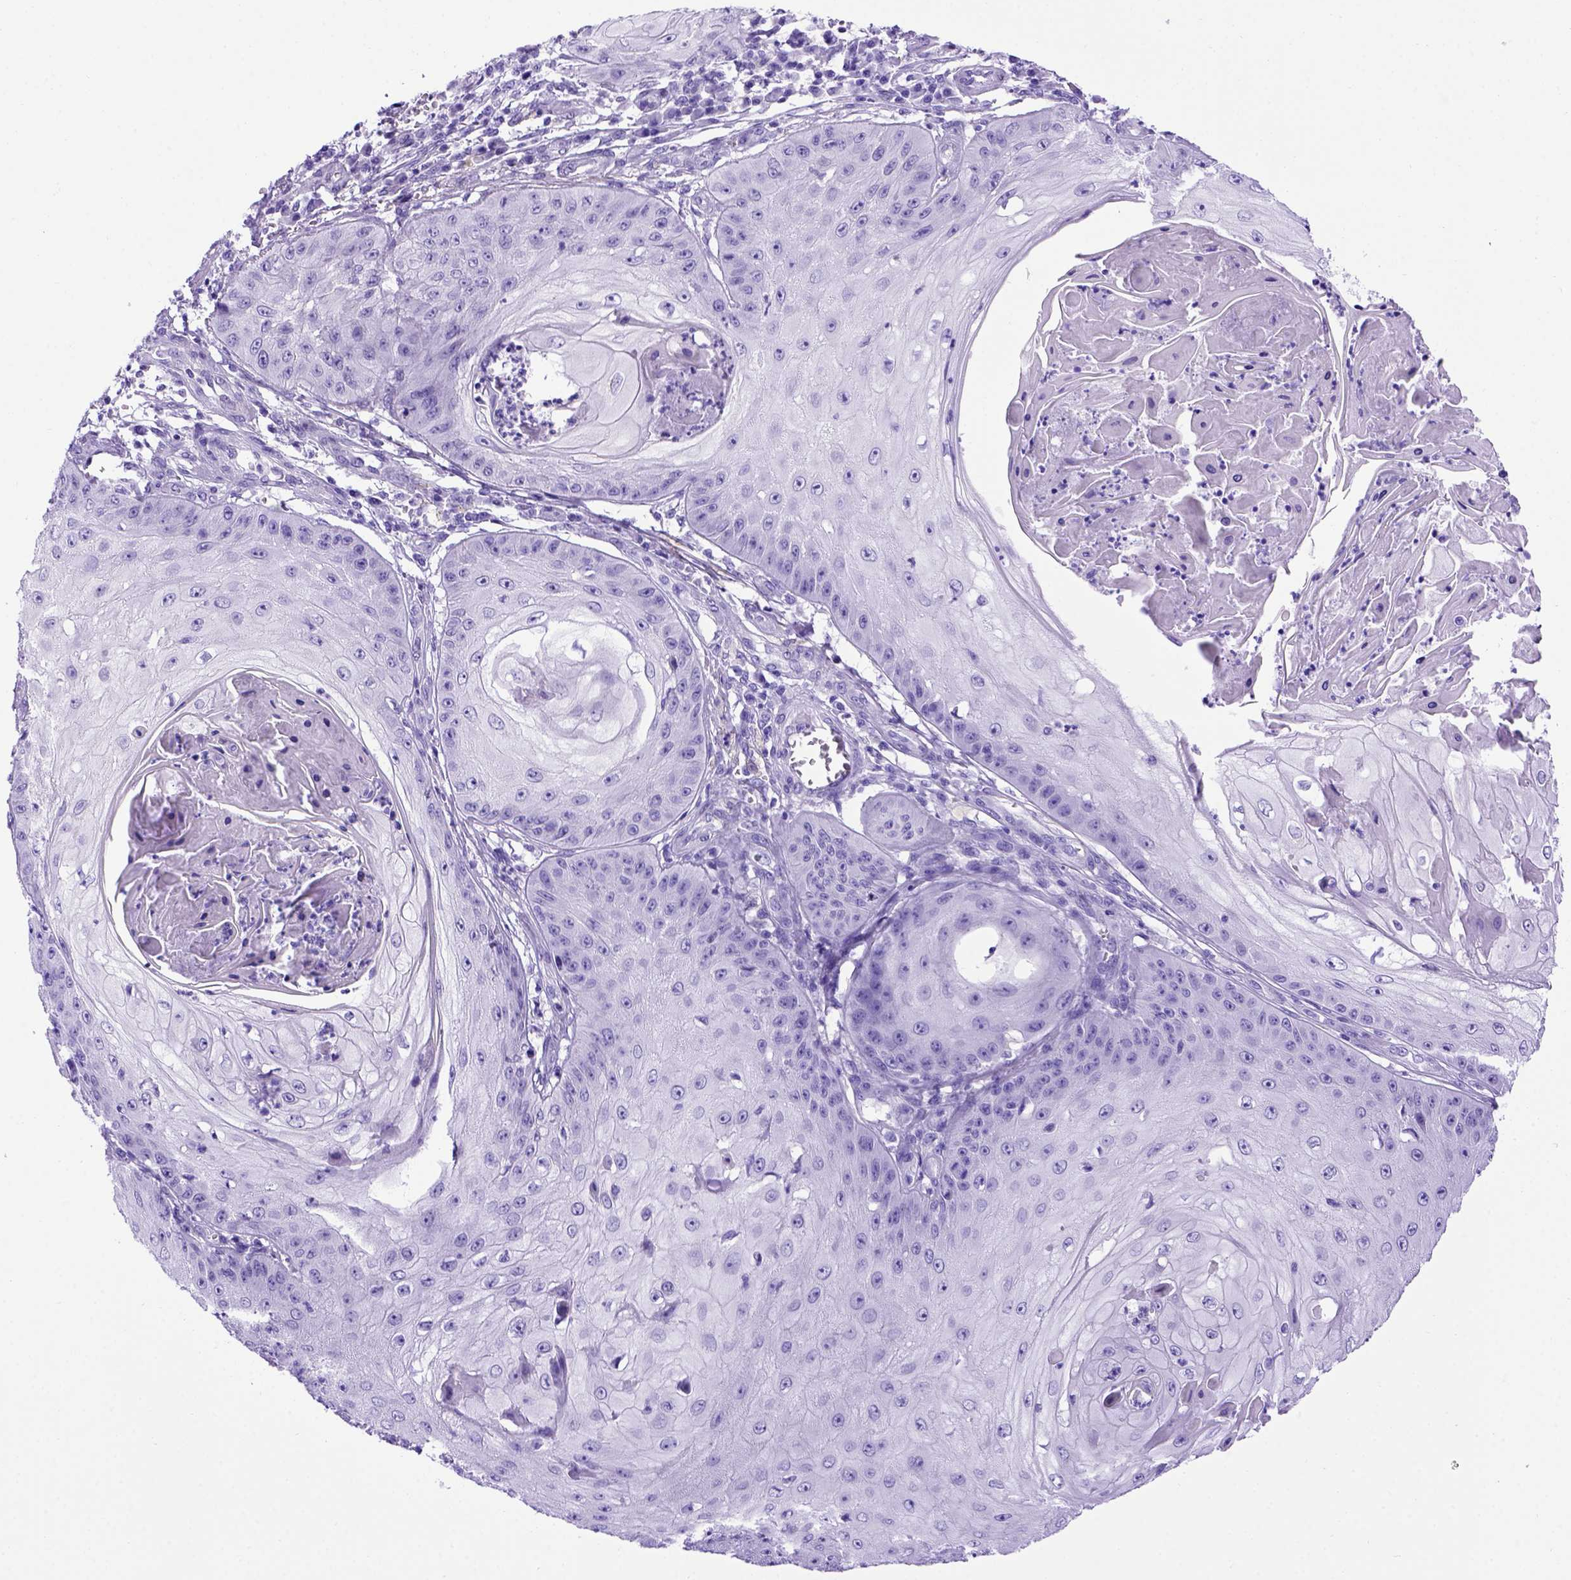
{"staining": {"intensity": "negative", "quantity": "none", "location": "none"}, "tissue": "skin cancer", "cell_type": "Tumor cells", "image_type": "cancer", "snomed": [{"axis": "morphology", "description": "Squamous cell carcinoma, NOS"}, {"axis": "topography", "description": "Skin"}], "caption": "A high-resolution photomicrograph shows IHC staining of squamous cell carcinoma (skin), which exhibits no significant staining in tumor cells.", "gene": "MEOX2", "patient": {"sex": "male", "age": 70}}